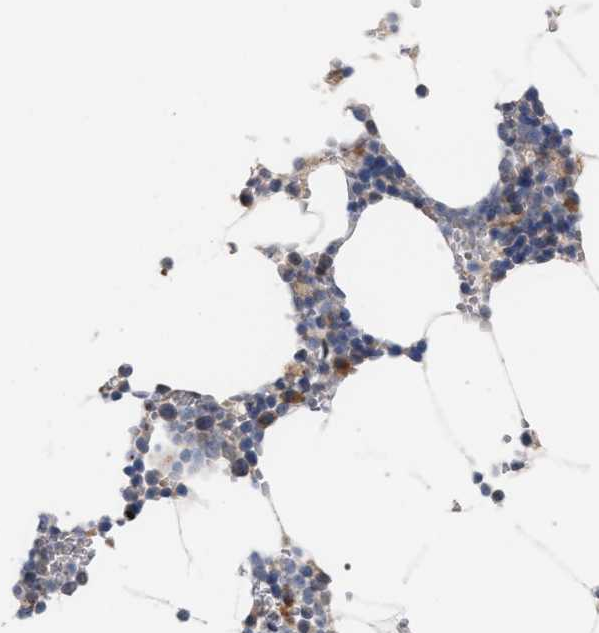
{"staining": {"intensity": "weak", "quantity": "25%-75%", "location": "cytoplasmic/membranous"}, "tissue": "bone marrow", "cell_type": "Hematopoietic cells", "image_type": "normal", "snomed": [{"axis": "morphology", "description": "Normal tissue, NOS"}, {"axis": "topography", "description": "Bone marrow"}], "caption": "Immunohistochemistry (IHC) (DAB (3,3'-diaminobenzidine)) staining of unremarkable human bone marrow reveals weak cytoplasmic/membranous protein expression in approximately 25%-75% of hematopoietic cells. (DAB (3,3'-diaminobenzidine) IHC, brown staining for protein, blue staining for nuclei).", "gene": "RNF135", "patient": {"sex": "male", "age": 70}}